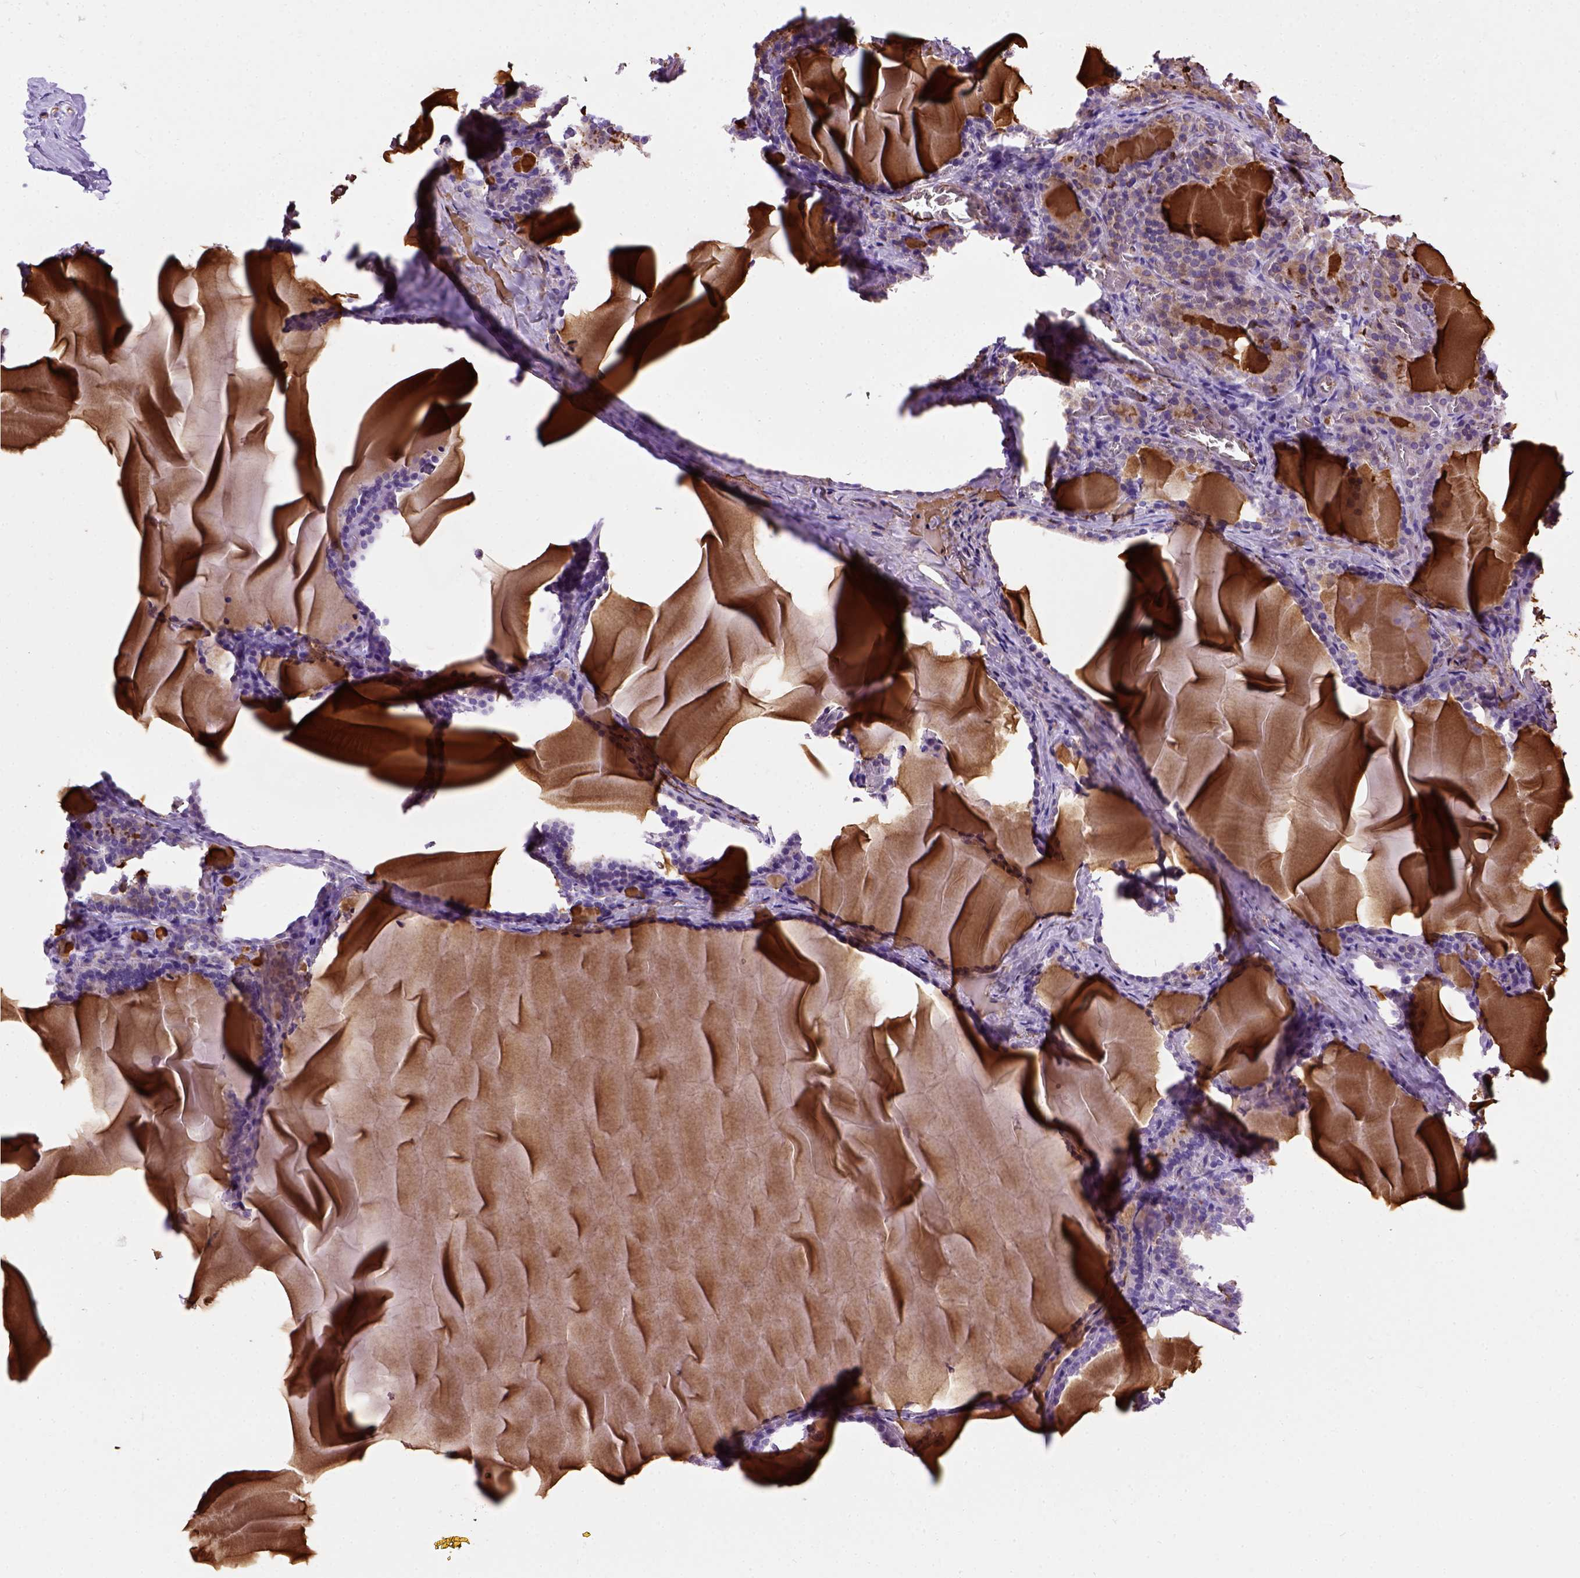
{"staining": {"intensity": "negative", "quantity": "none", "location": "none"}, "tissue": "thyroid gland", "cell_type": "Glandular cells", "image_type": "normal", "snomed": [{"axis": "morphology", "description": "Normal tissue, NOS"}, {"axis": "morphology", "description": "Hyperplasia, NOS"}, {"axis": "topography", "description": "Thyroid gland"}], "caption": "The immunohistochemistry micrograph has no significant expression in glandular cells of thyroid gland.", "gene": "VWF", "patient": {"sex": "female", "age": 27}}